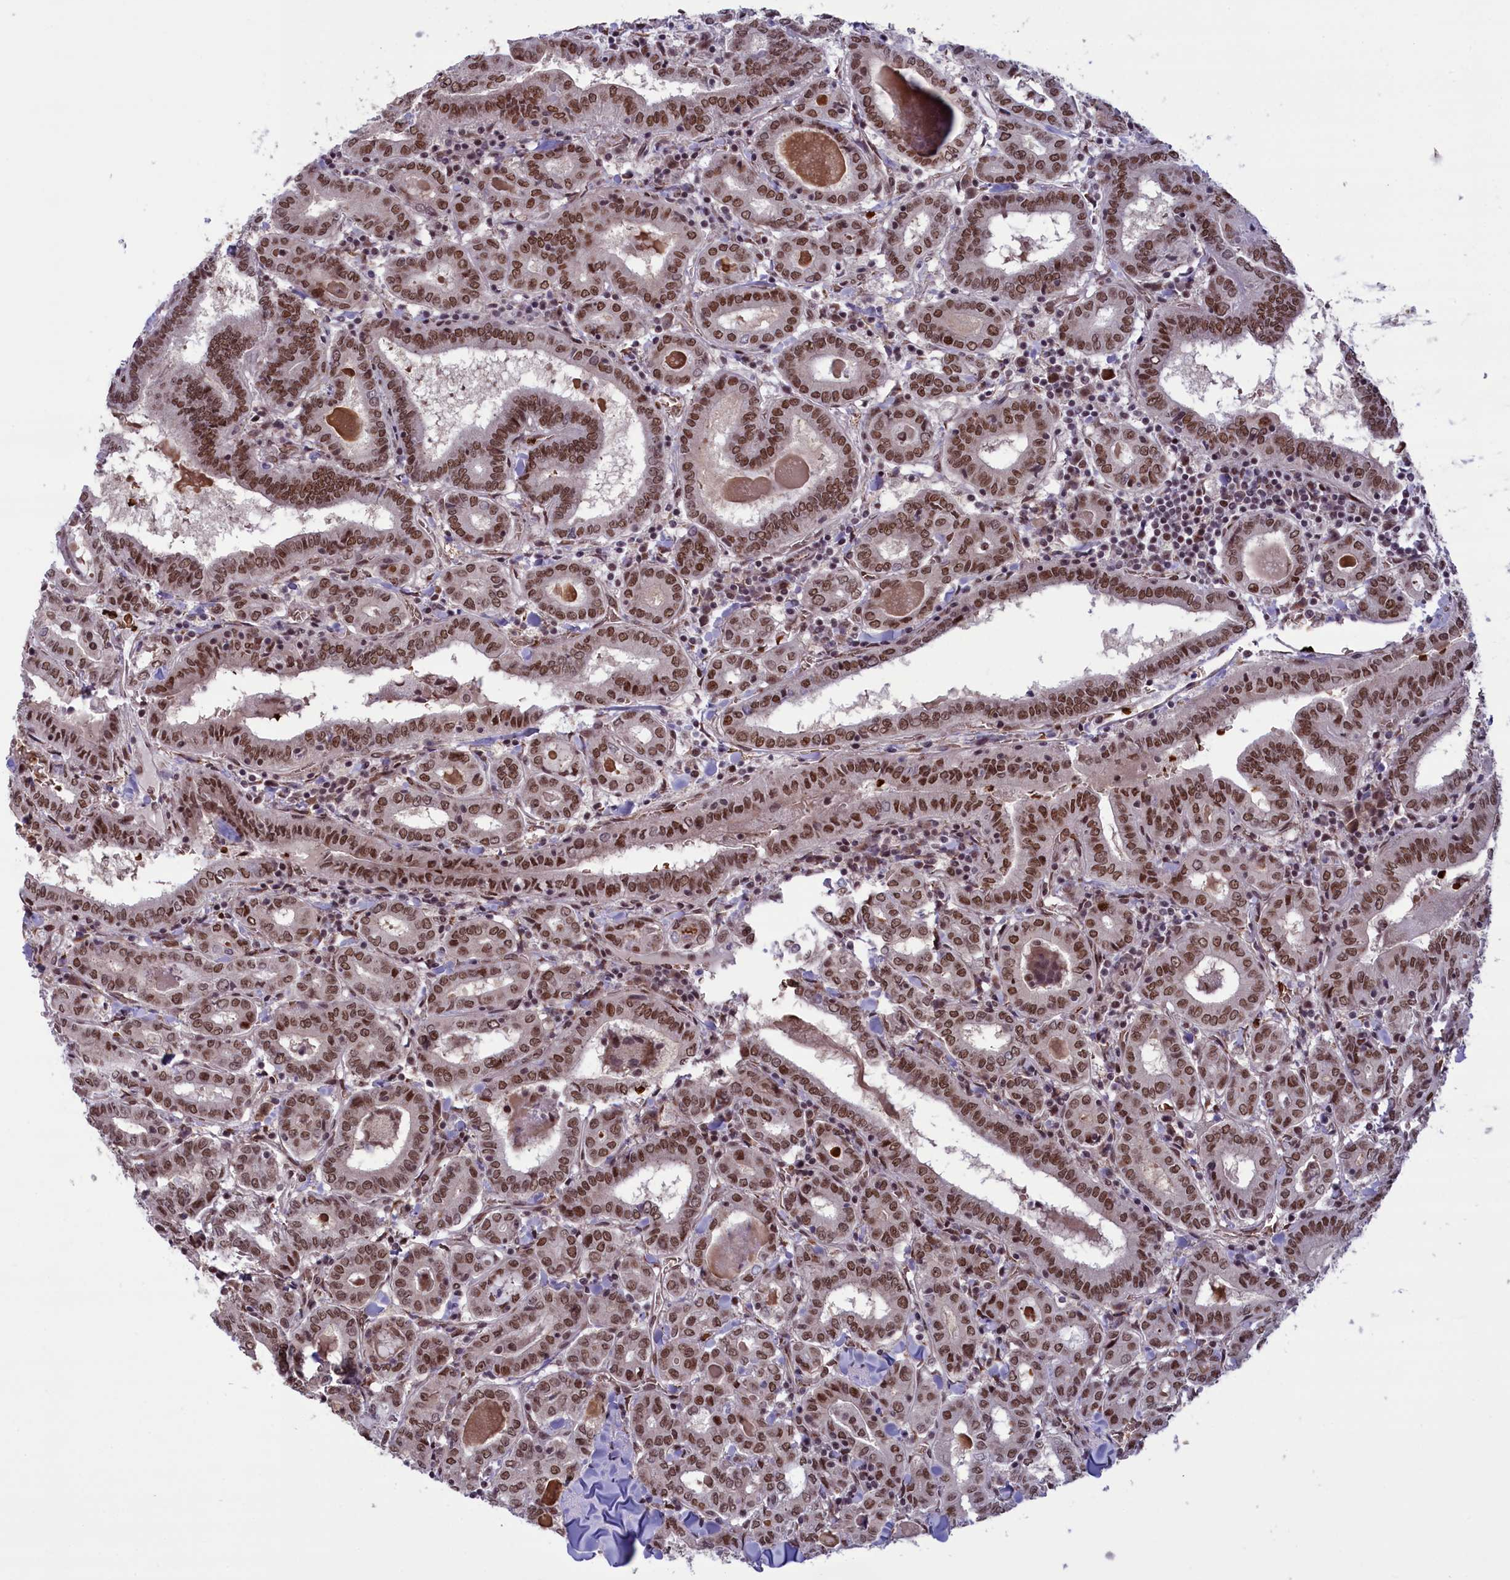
{"staining": {"intensity": "moderate", "quantity": ">75%", "location": "nuclear"}, "tissue": "thyroid cancer", "cell_type": "Tumor cells", "image_type": "cancer", "snomed": [{"axis": "morphology", "description": "Papillary adenocarcinoma, NOS"}, {"axis": "topography", "description": "Thyroid gland"}], "caption": "Papillary adenocarcinoma (thyroid) stained with immunohistochemistry (IHC) shows moderate nuclear expression in about >75% of tumor cells.", "gene": "MPHOSPH8", "patient": {"sex": "female", "age": 72}}